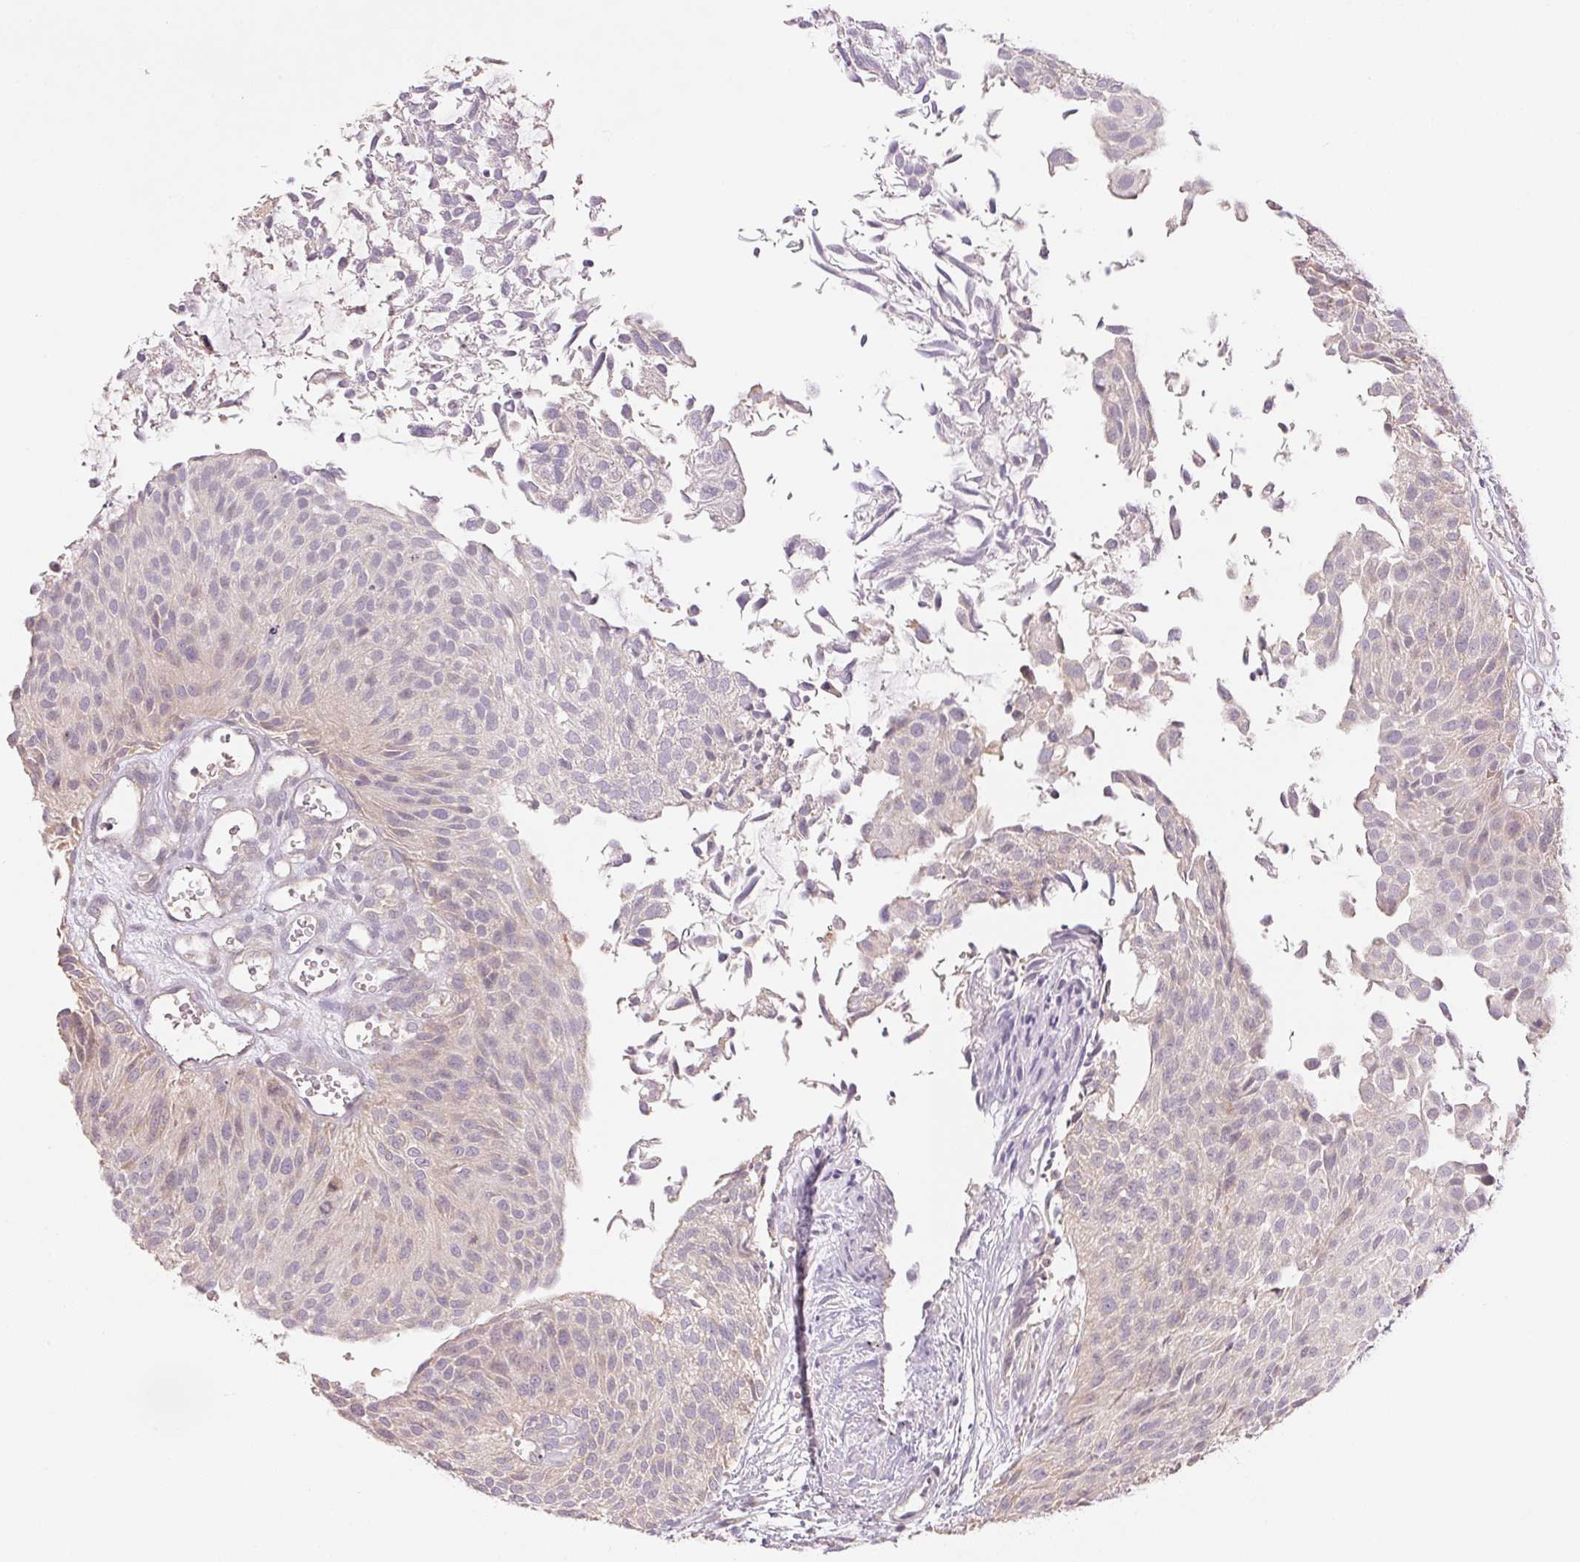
{"staining": {"intensity": "negative", "quantity": "none", "location": "none"}, "tissue": "urothelial cancer", "cell_type": "Tumor cells", "image_type": "cancer", "snomed": [{"axis": "morphology", "description": "Urothelial carcinoma, NOS"}, {"axis": "topography", "description": "Urinary bladder"}], "caption": "IHC photomicrograph of neoplastic tissue: urothelial cancer stained with DAB exhibits no significant protein positivity in tumor cells.", "gene": "BNIP5", "patient": {"sex": "male", "age": 84}}